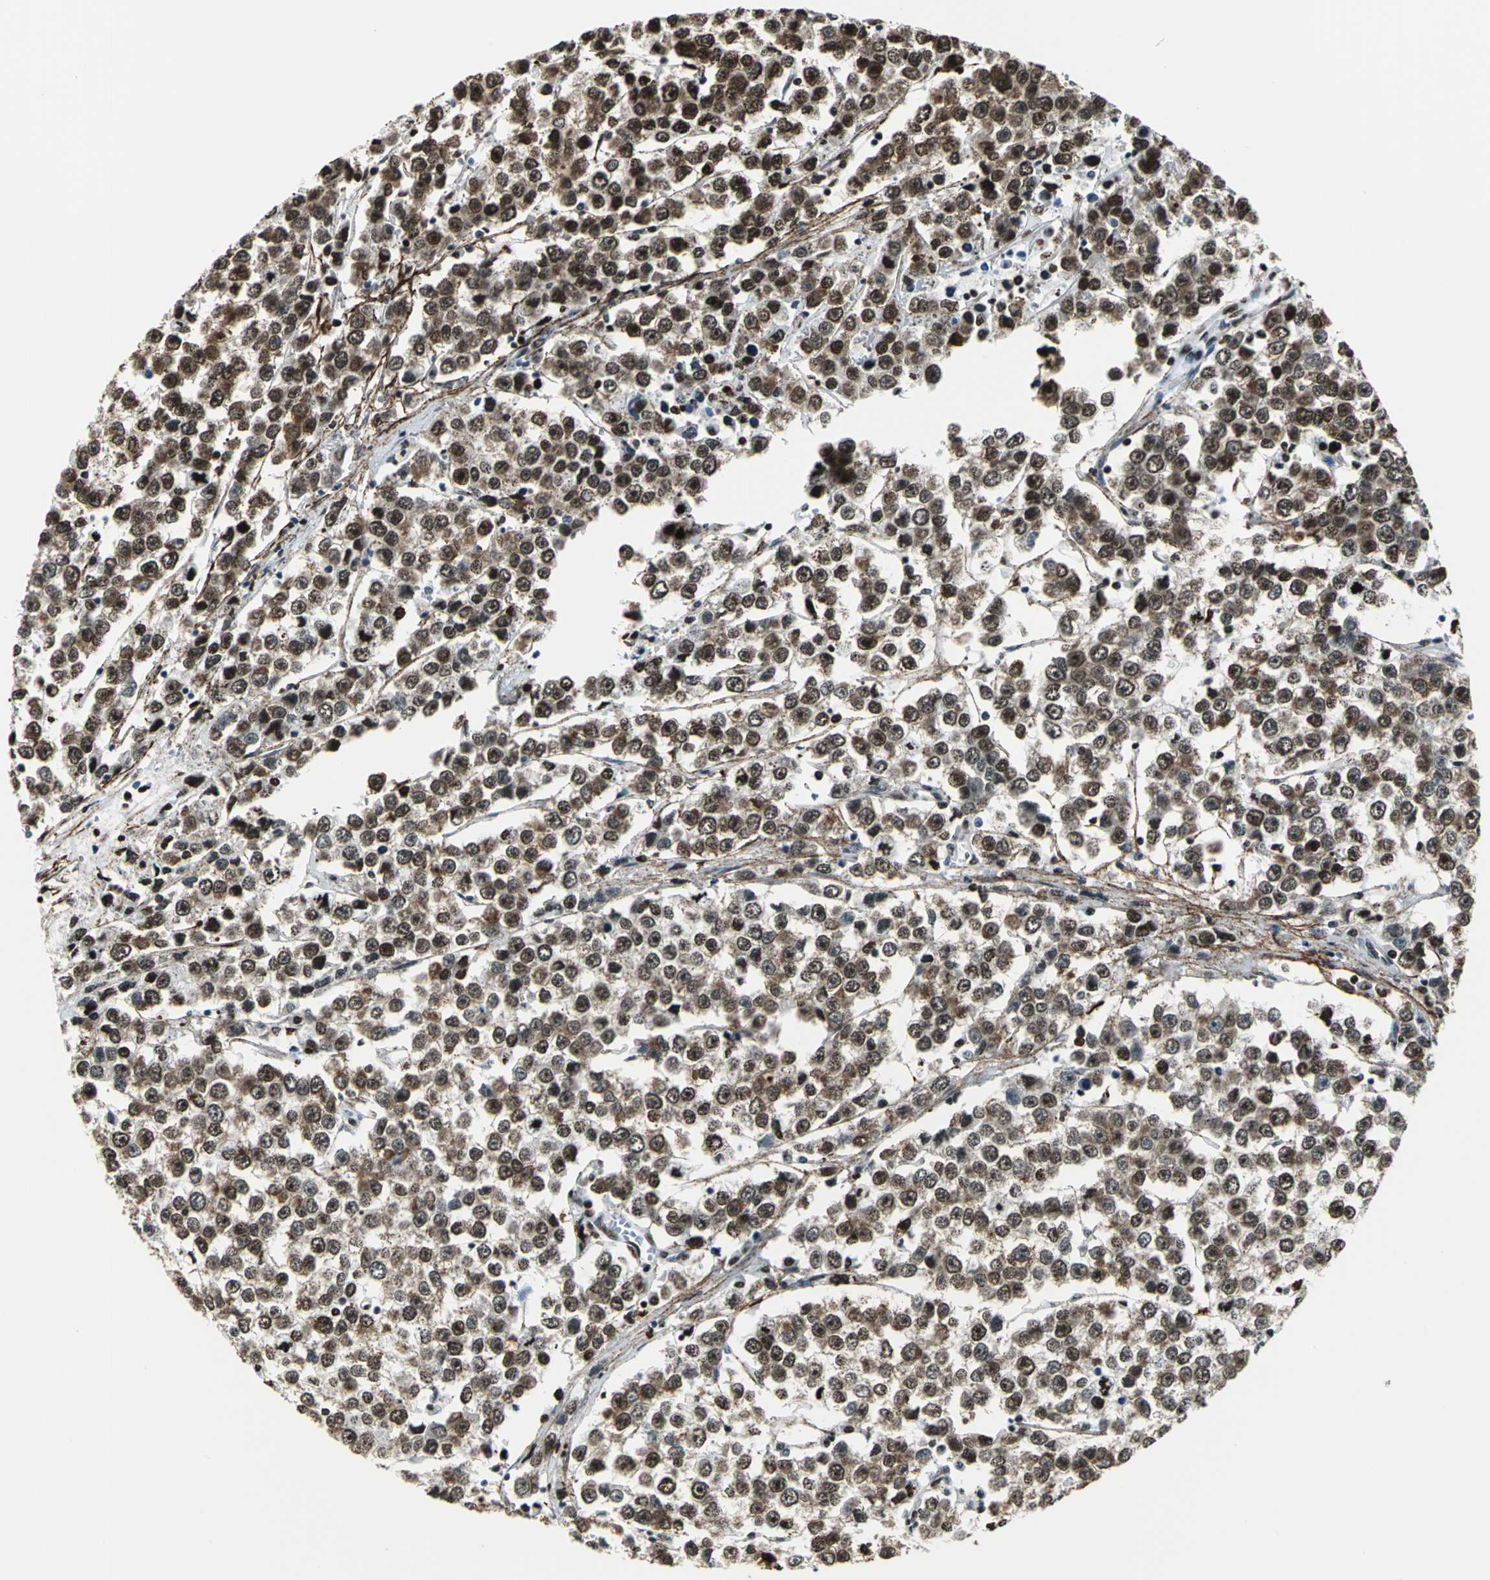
{"staining": {"intensity": "moderate", "quantity": ">75%", "location": "cytoplasmic/membranous,nuclear"}, "tissue": "testis cancer", "cell_type": "Tumor cells", "image_type": "cancer", "snomed": [{"axis": "morphology", "description": "Seminoma, NOS"}, {"axis": "morphology", "description": "Carcinoma, Embryonal, NOS"}, {"axis": "topography", "description": "Testis"}], "caption": "Immunohistochemistry (IHC) photomicrograph of neoplastic tissue: human embryonal carcinoma (testis) stained using IHC displays medium levels of moderate protein expression localized specifically in the cytoplasmic/membranous and nuclear of tumor cells, appearing as a cytoplasmic/membranous and nuclear brown color.", "gene": "APEX1", "patient": {"sex": "male", "age": 52}}